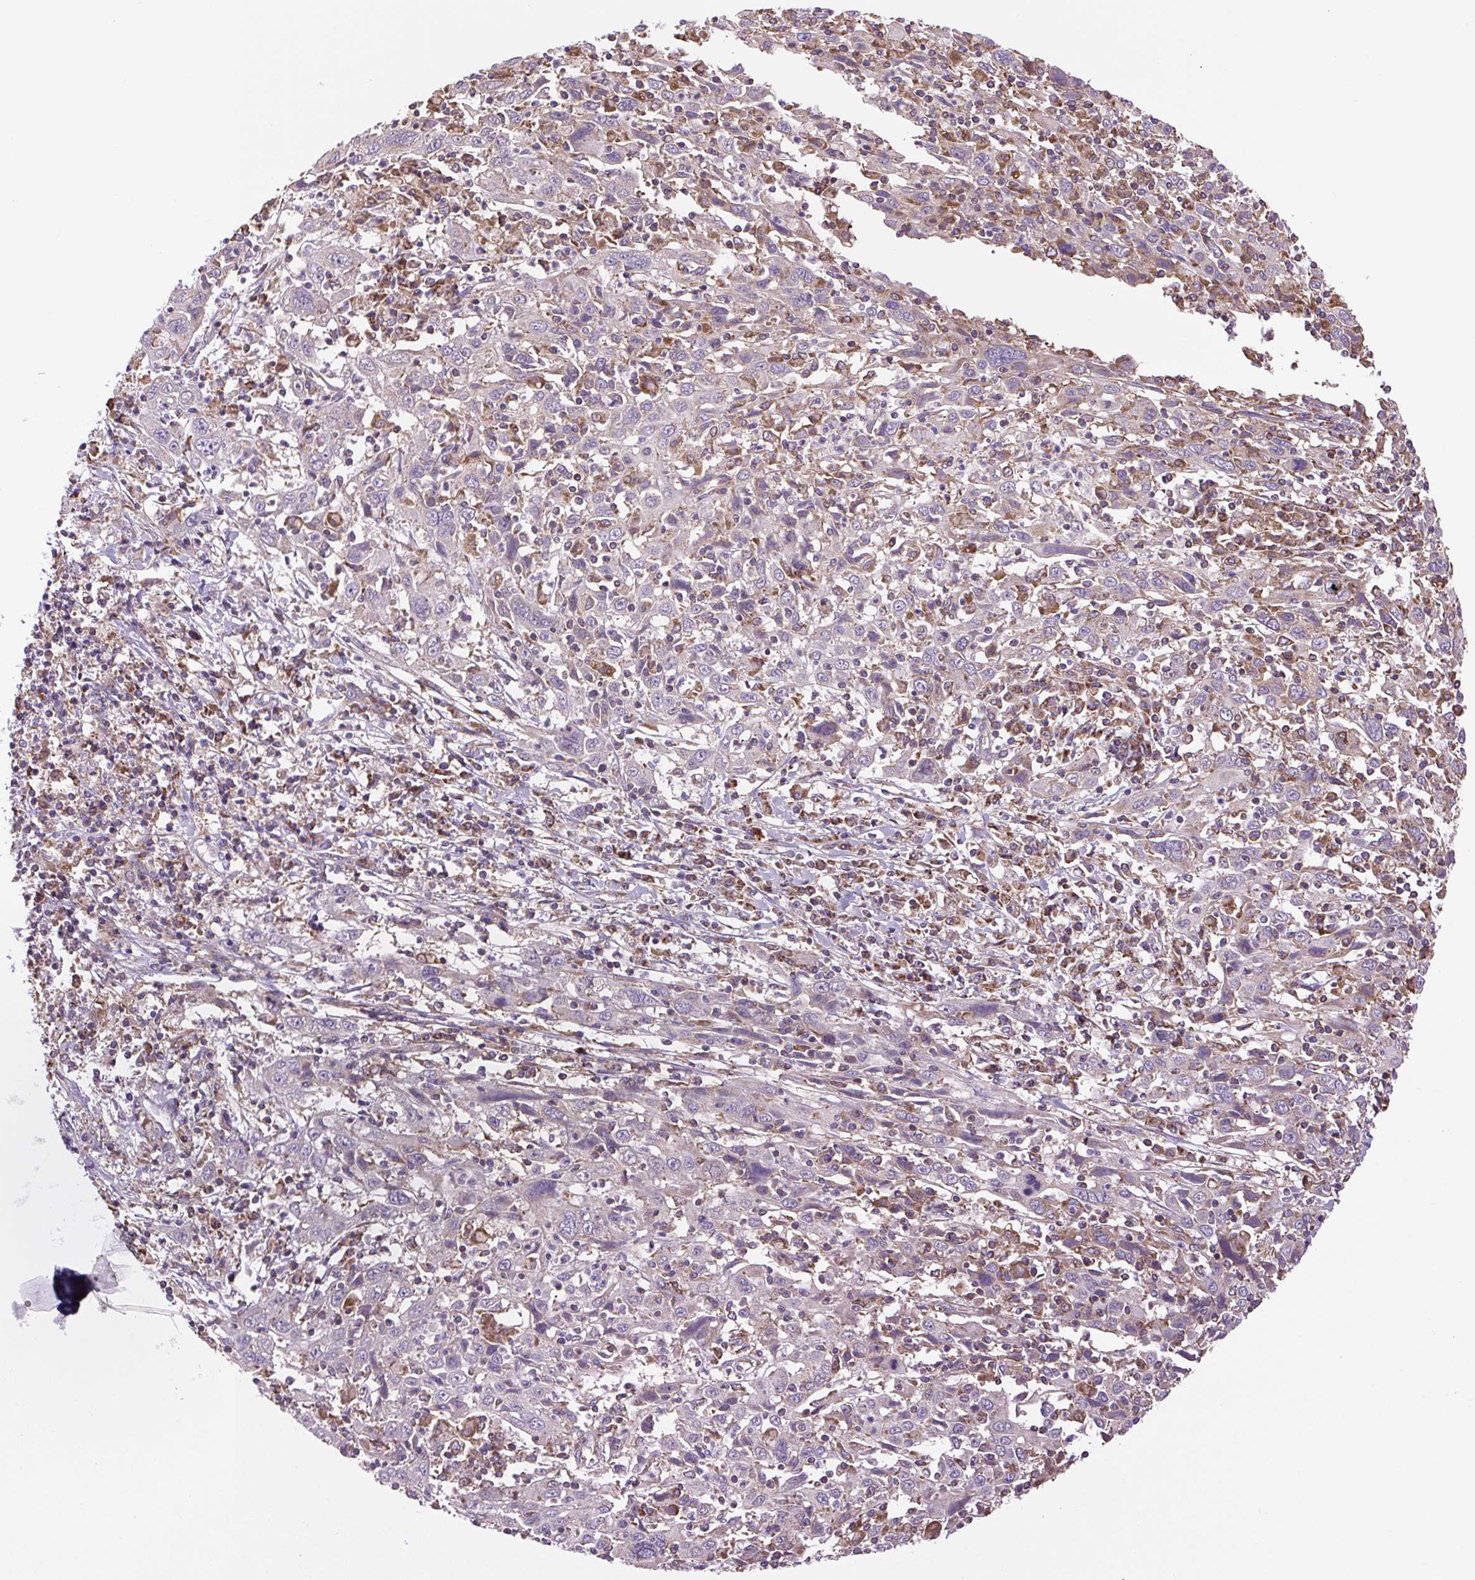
{"staining": {"intensity": "weak", "quantity": "<25%", "location": "cytoplasmic/membranous"}, "tissue": "cervical cancer", "cell_type": "Tumor cells", "image_type": "cancer", "snomed": [{"axis": "morphology", "description": "Squamous cell carcinoma, NOS"}, {"axis": "topography", "description": "Cervix"}], "caption": "Tumor cells show no significant staining in squamous cell carcinoma (cervical).", "gene": "PLCG1", "patient": {"sex": "female", "age": 46}}